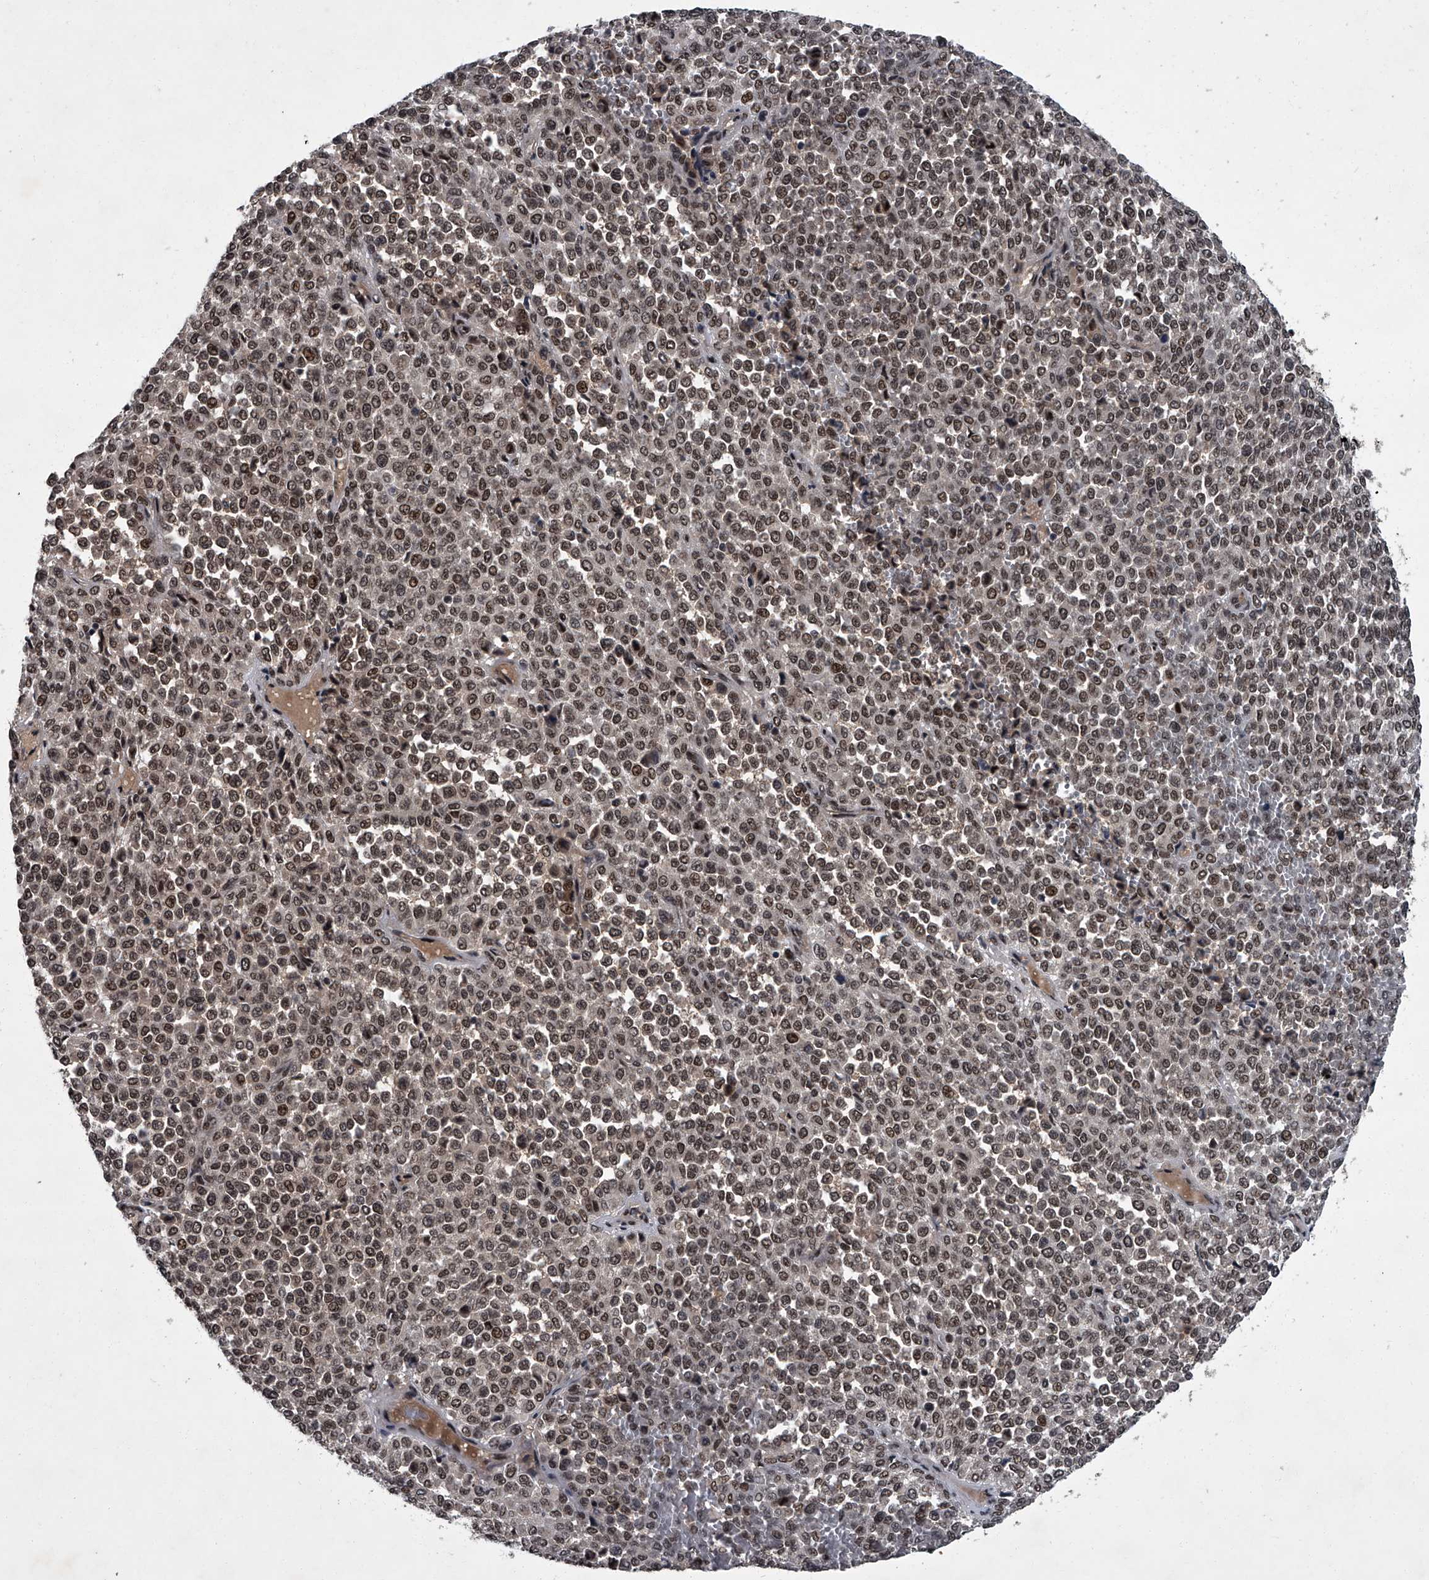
{"staining": {"intensity": "moderate", "quantity": ">75%", "location": "nuclear"}, "tissue": "melanoma", "cell_type": "Tumor cells", "image_type": "cancer", "snomed": [{"axis": "morphology", "description": "Malignant melanoma, Metastatic site"}, {"axis": "topography", "description": "Pancreas"}], "caption": "Approximately >75% of tumor cells in melanoma reveal moderate nuclear protein positivity as visualized by brown immunohistochemical staining.", "gene": "ZNF518B", "patient": {"sex": "female", "age": 30}}